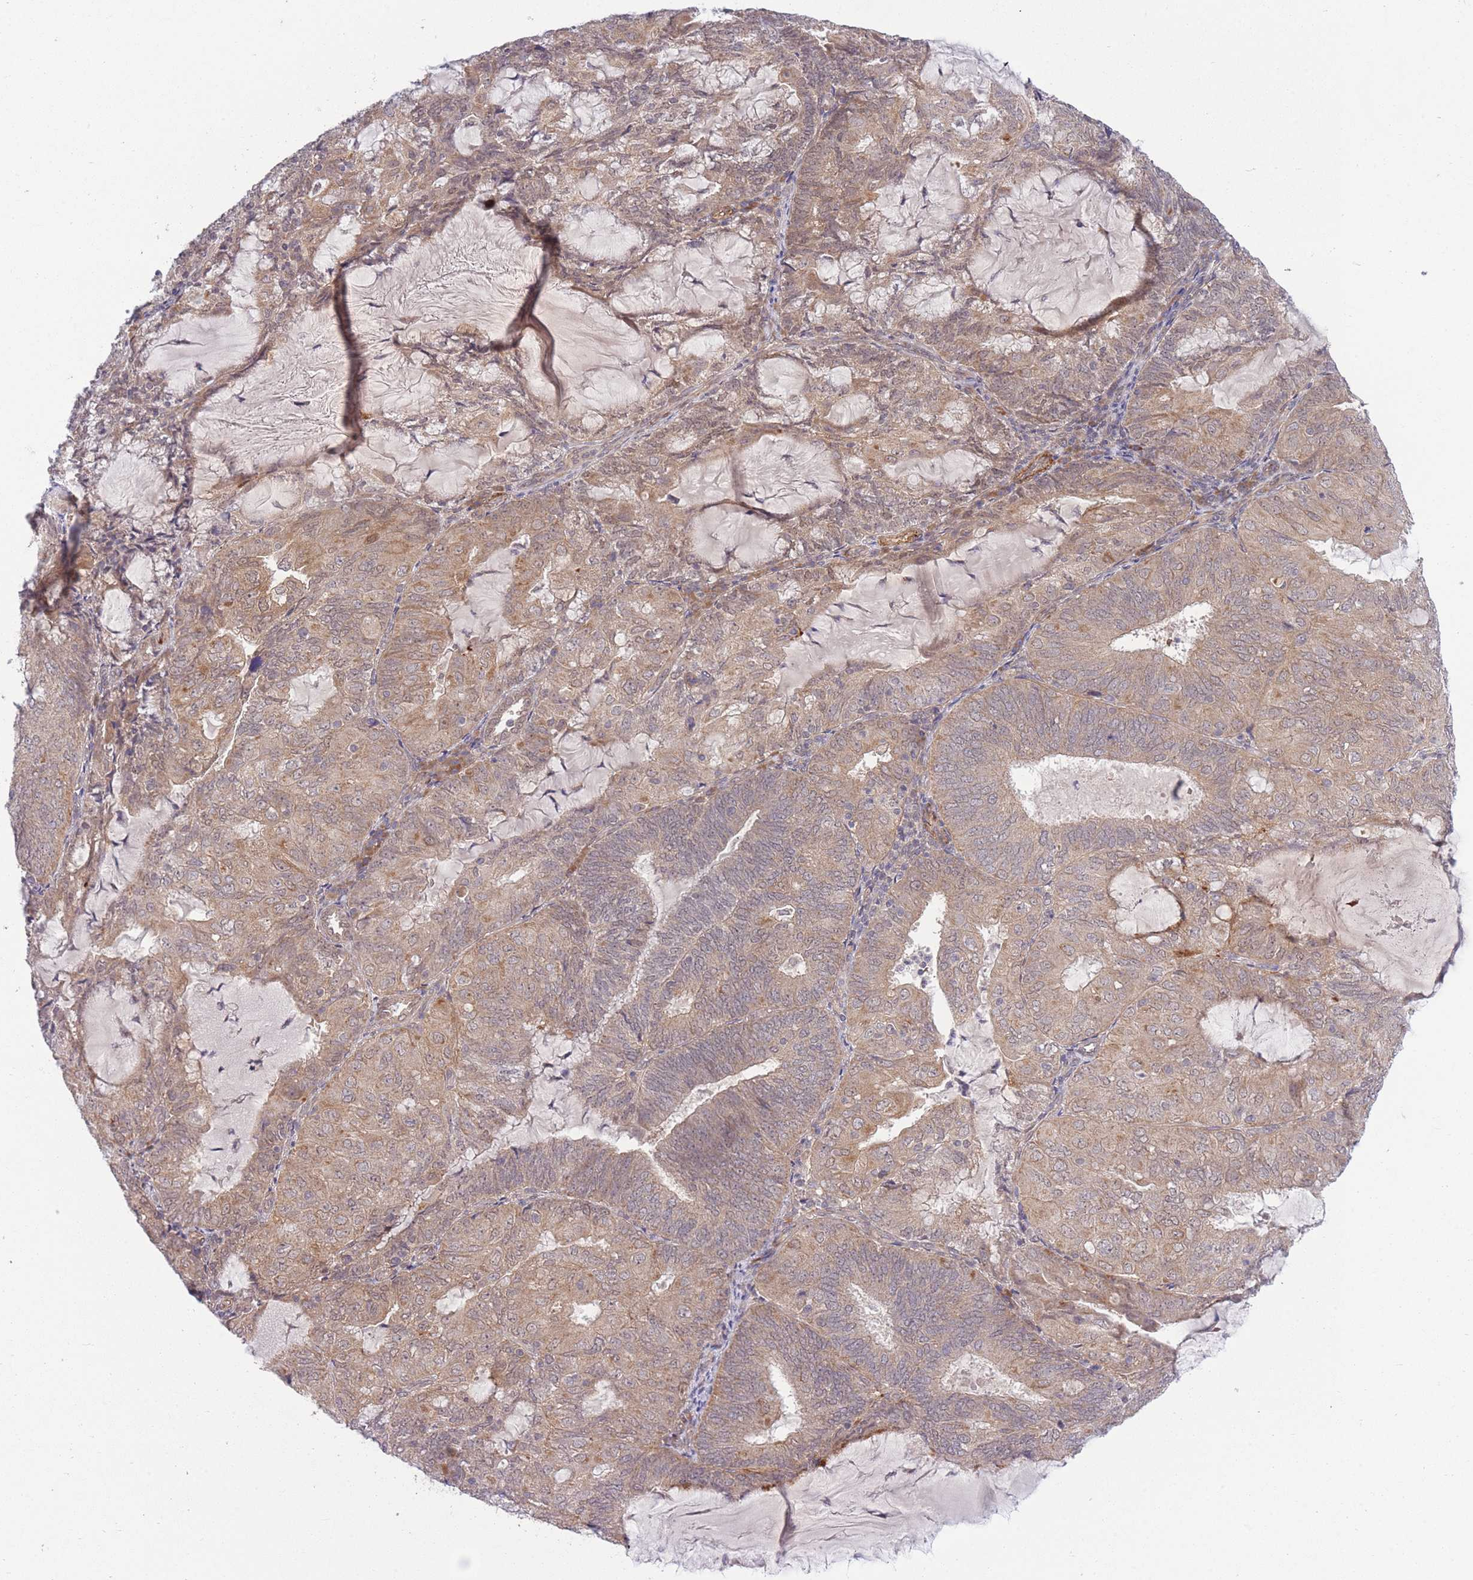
{"staining": {"intensity": "weak", "quantity": ">75%", "location": "cytoplasmic/membranous"}, "tissue": "endometrial cancer", "cell_type": "Tumor cells", "image_type": "cancer", "snomed": [{"axis": "morphology", "description": "Adenocarcinoma, NOS"}, {"axis": "topography", "description": "Endometrium"}], "caption": "Endometrial cancer (adenocarcinoma) stained for a protein displays weak cytoplasmic/membranous positivity in tumor cells. (brown staining indicates protein expression, while blue staining denotes nuclei).", "gene": "ELOA2", "patient": {"sex": "female", "age": 81}}